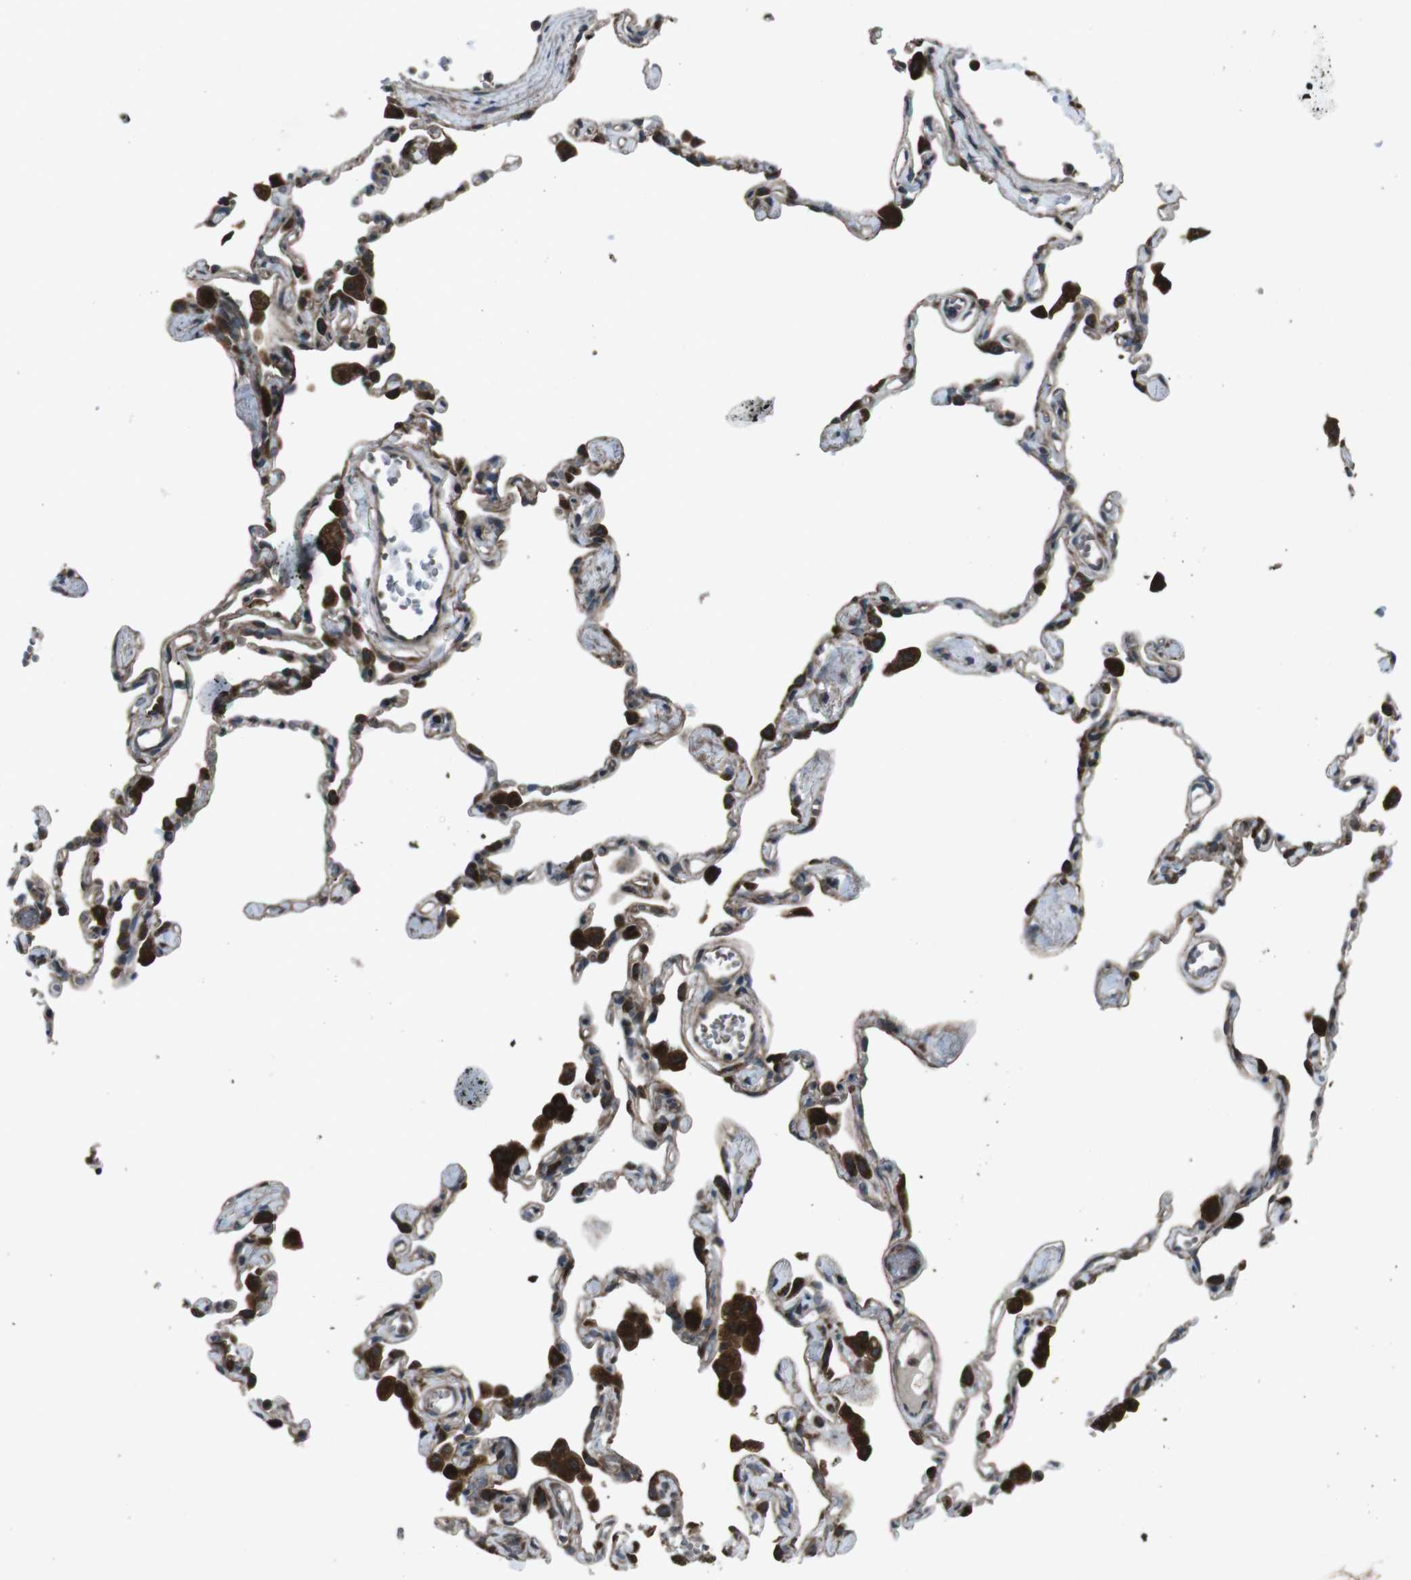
{"staining": {"intensity": "negative", "quantity": "none", "location": "none"}, "tissue": "lung", "cell_type": "Alveolar cells", "image_type": "normal", "snomed": [{"axis": "morphology", "description": "Normal tissue, NOS"}, {"axis": "topography", "description": "Lung"}], "caption": "Photomicrograph shows no protein staining in alveolar cells of unremarkable lung. (DAB IHC visualized using brightfield microscopy, high magnification).", "gene": "SLC27A4", "patient": {"sex": "female", "age": 49}}